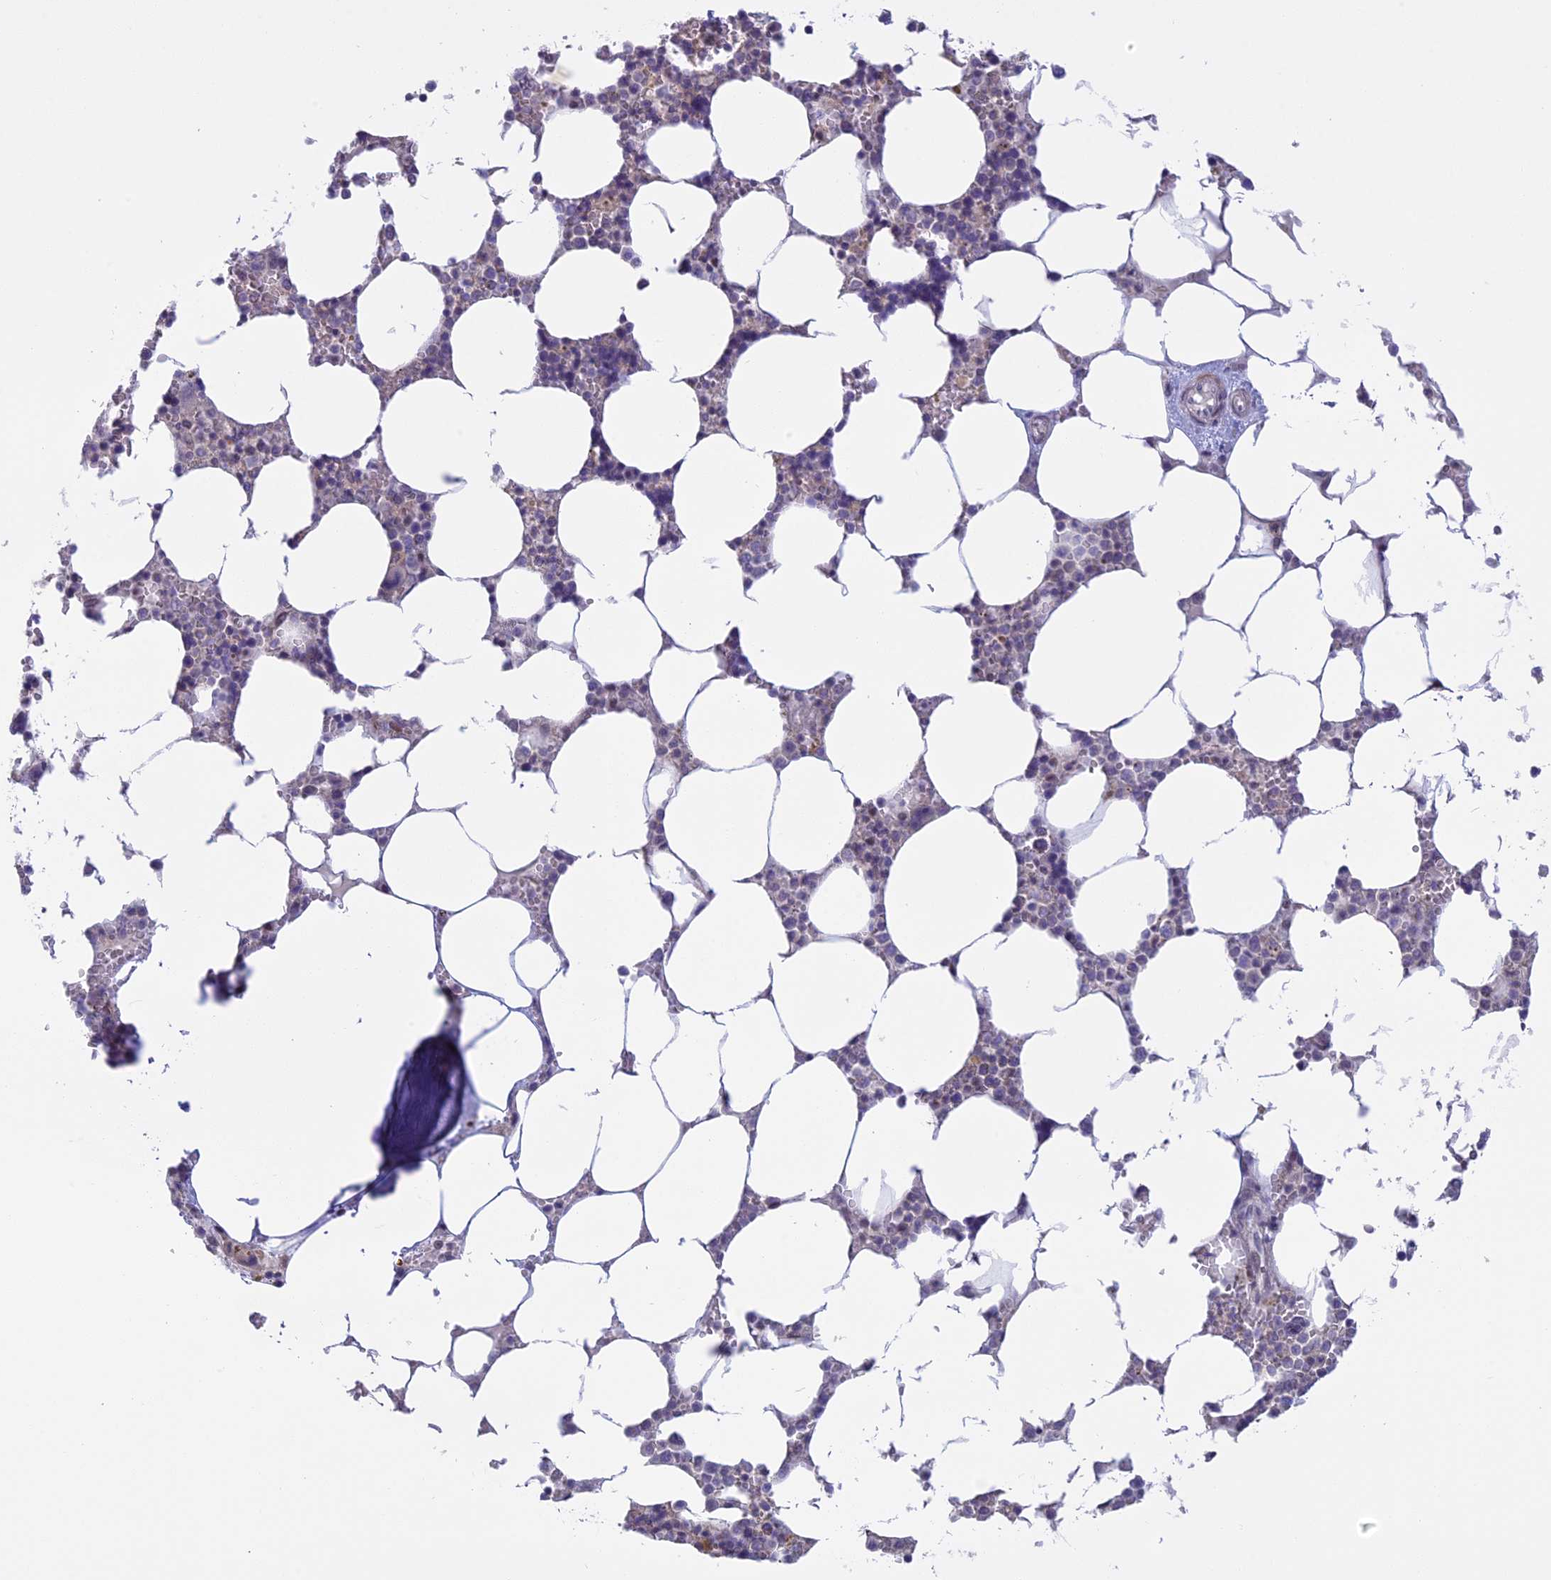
{"staining": {"intensity": "weak", "quantity": "<25%", "location": "nuclear"}, "tissue": "bone marrow", "cell_type": "Hematopoietic cells", "image_type": "normal", "snomed": [{"axis": "morphology", "description": "Normal tissue, NOS"}, {"axis": "topography", "description": "Bone marrow"}], "caption": "Immunohistochemistry (IHC) of benign human bone marrow displays no staining in hematopoietic cells.", "gene": "CORO2A", "patient": {"sex": "male", "age": 64}}